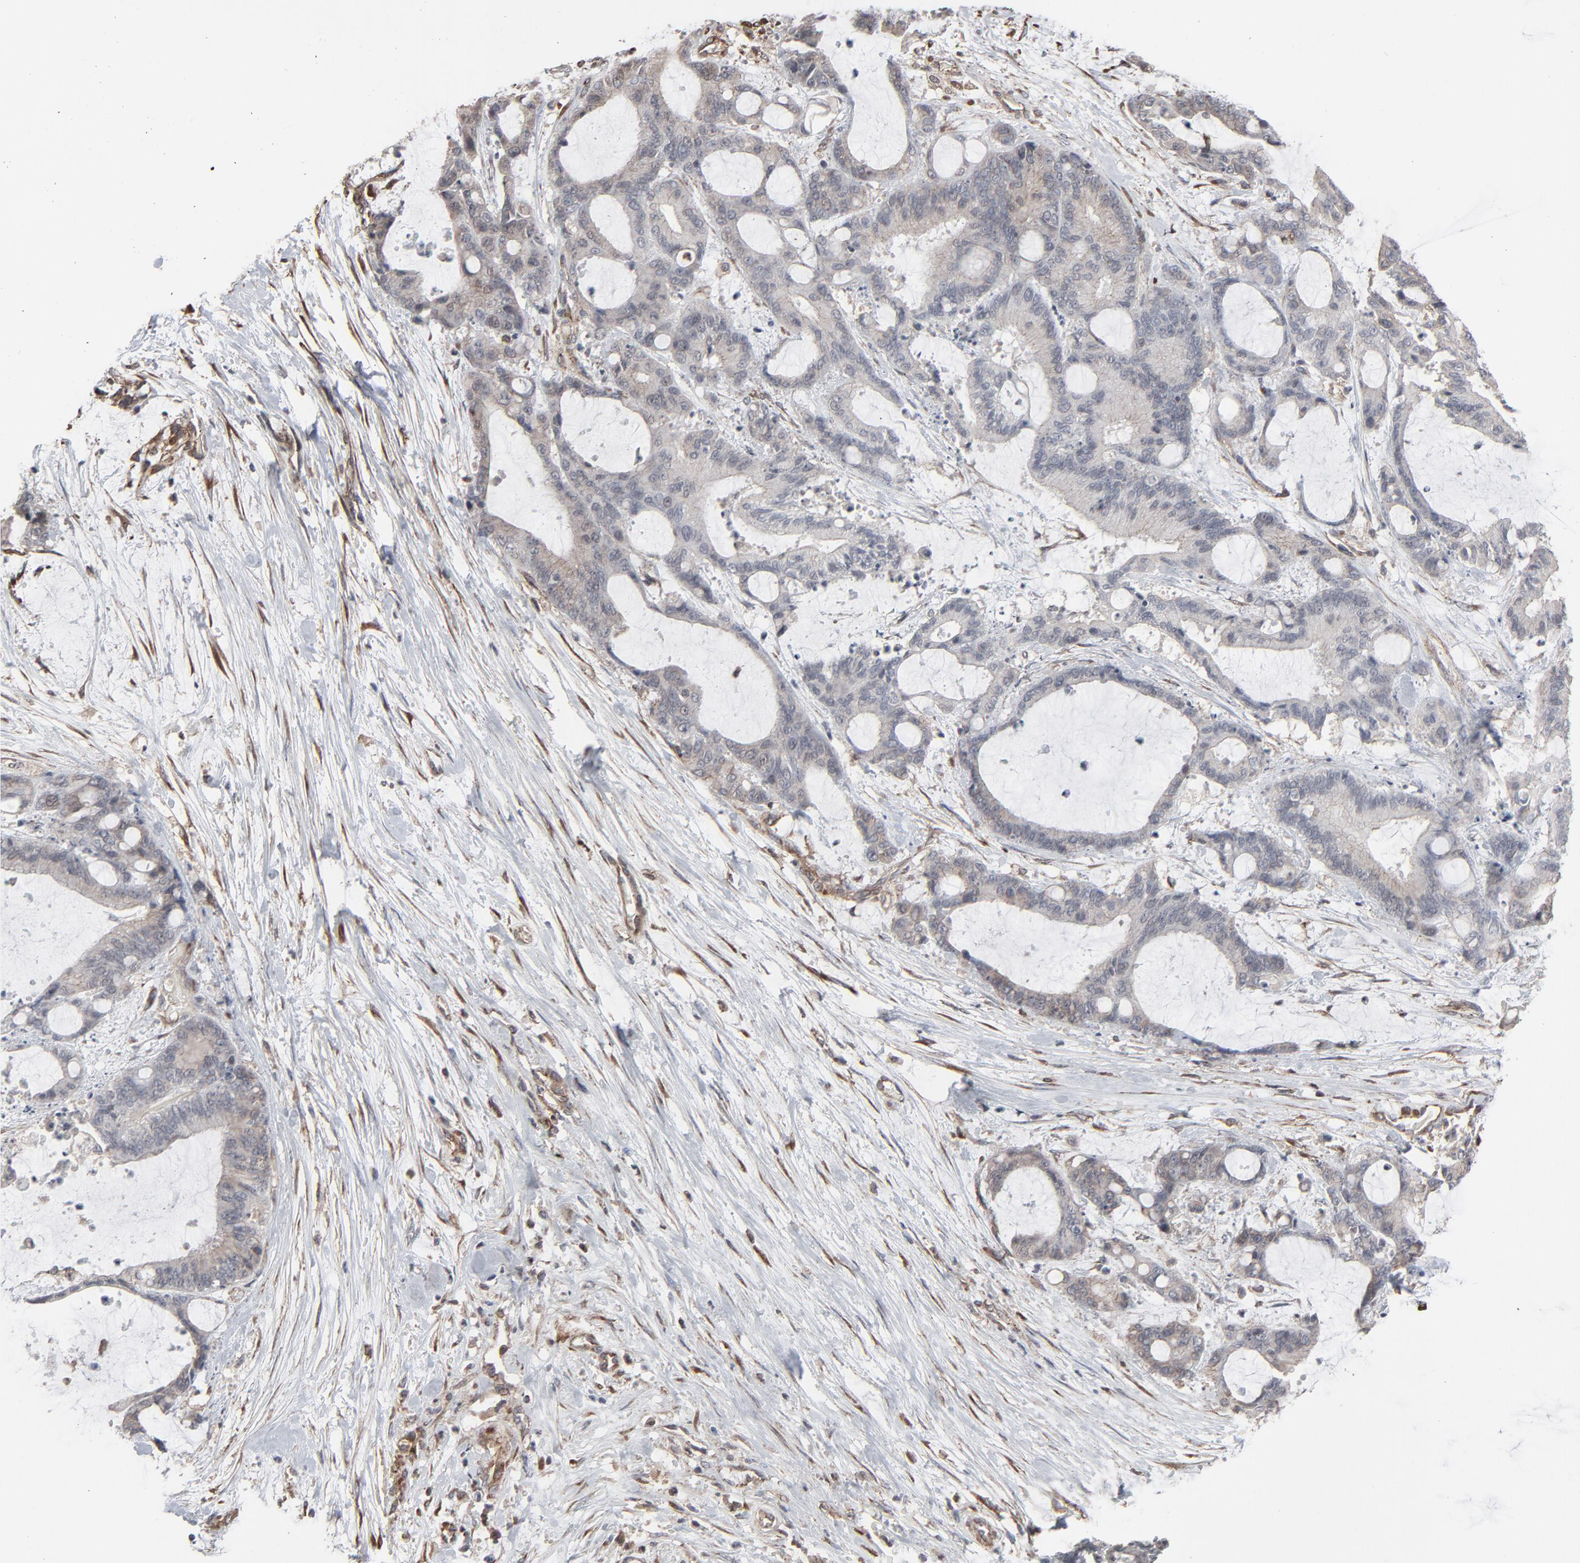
{"staining": {"intensity": "negative", "quantity": "none", "location": "none"}, "tissue": "liver cancer", "cell_type": "Tumor cells", "image_type": "cancer", "snomed": [{"axis": "morphology", "description": "Cholangiocarcinoma"}, {"axis": "topography", "description": "Liver"}], "caption": "Immunohistochemical staining of cholangiocarcinoma (liver) displays no significant positivity in tumor cells.", "gene": "CTNND1", "patient": {"sex": "female", "age": 73}}